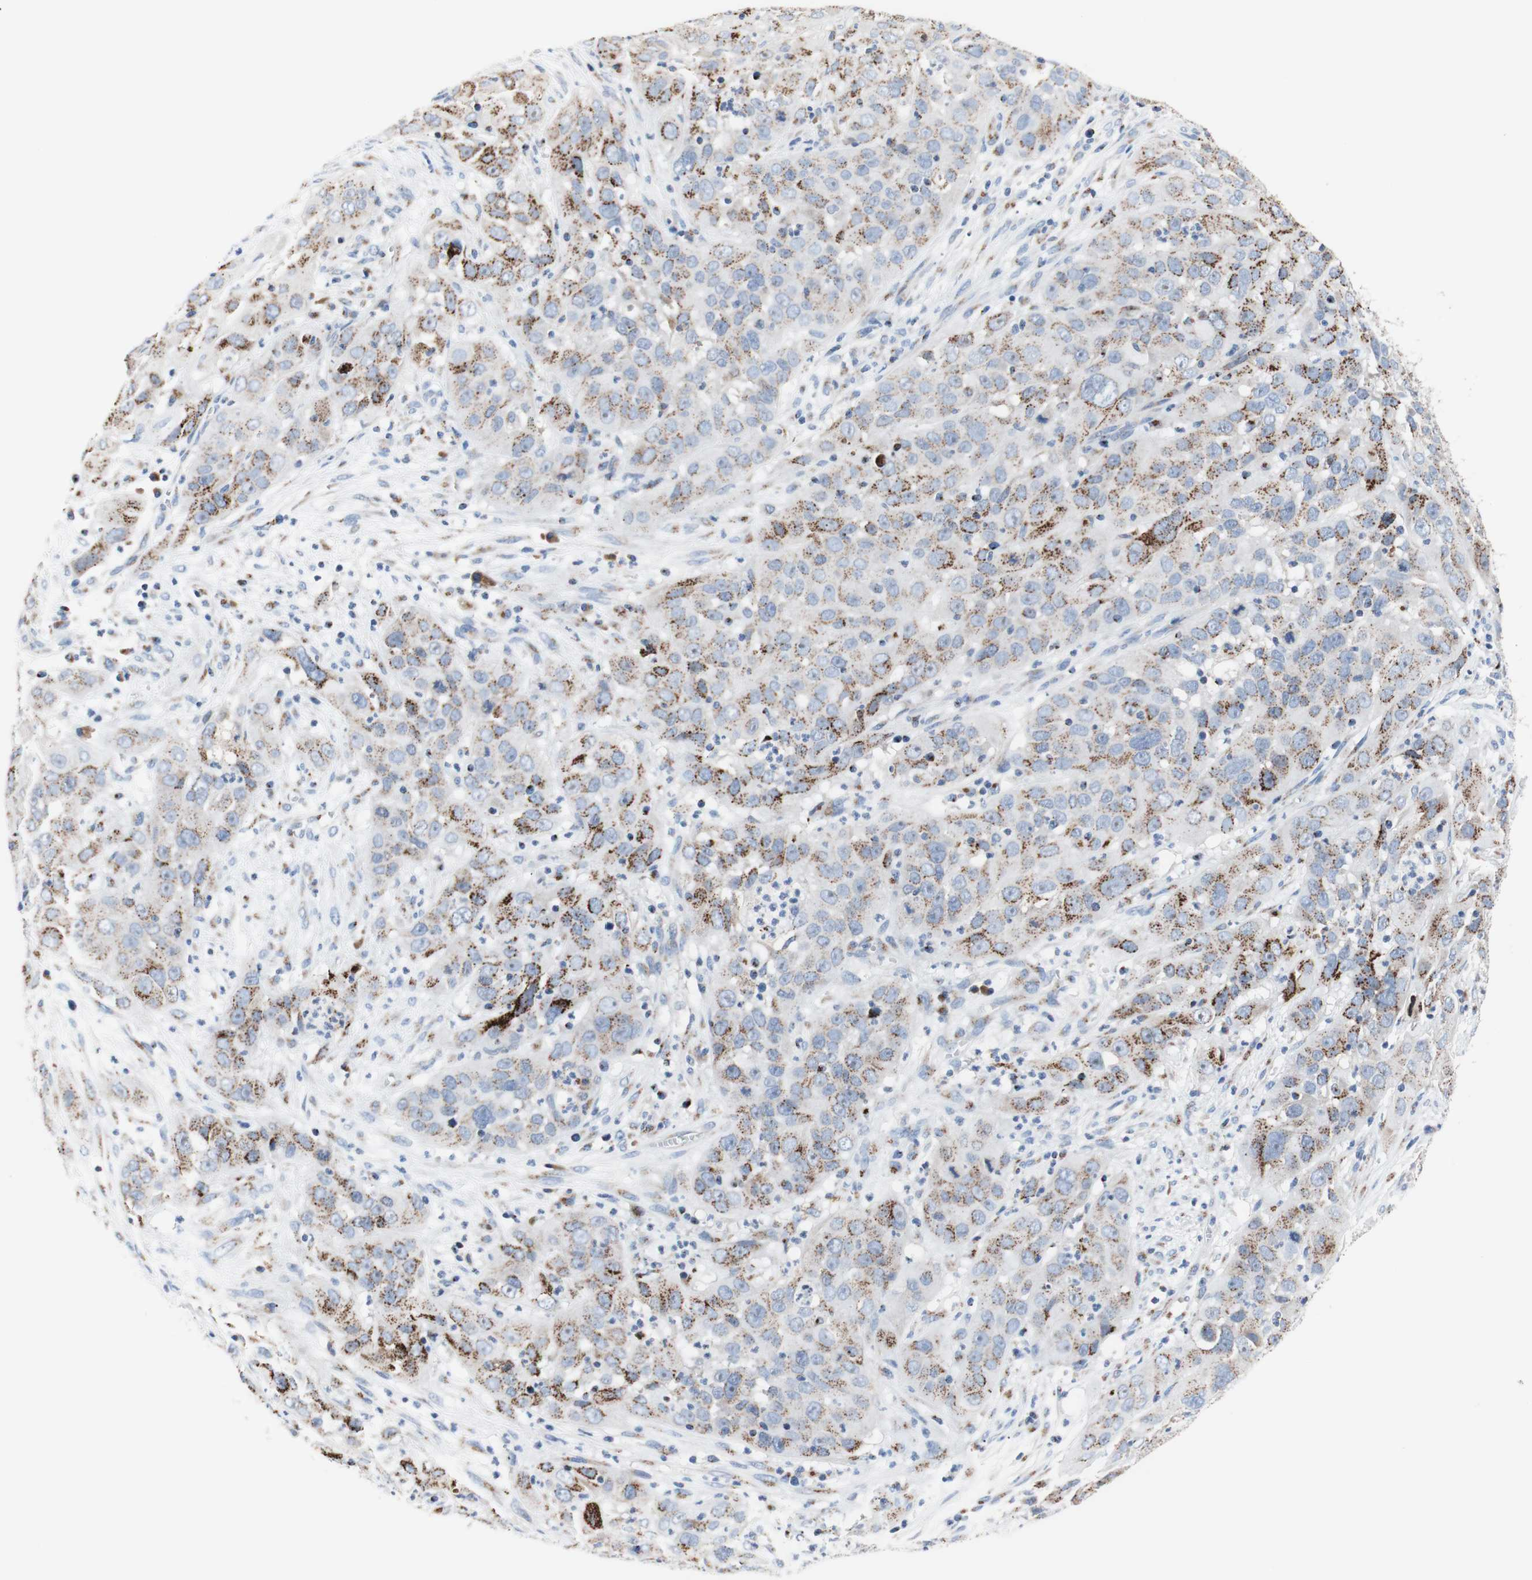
{"staining": {"intensity": "moderate", "quantity": "25%-75%", "location": "cytoplasmic/membranous"}, "tissue": "cervical cancer", "cell_type": "Tumor cells", "image_type": "cancer", "snomed": [{"axis": "morphology", "description": "Squamous cell carcinoma, NOS"}, {"axis": "topography", "description": "Cervix"}], "caption": "Immunohistochemistry photomicrograph of neoplastic tissue: human cervical cancer stained using immunohistochemistry demonstrates medium levels of moderate protein expression localized specifically in the cytoplasmic/membranous of tumor cells, appearing as a cytoplasmic/membranous brown color.", "gene": "GALNT2", "patient": {"sex": "female", "age": 32}}